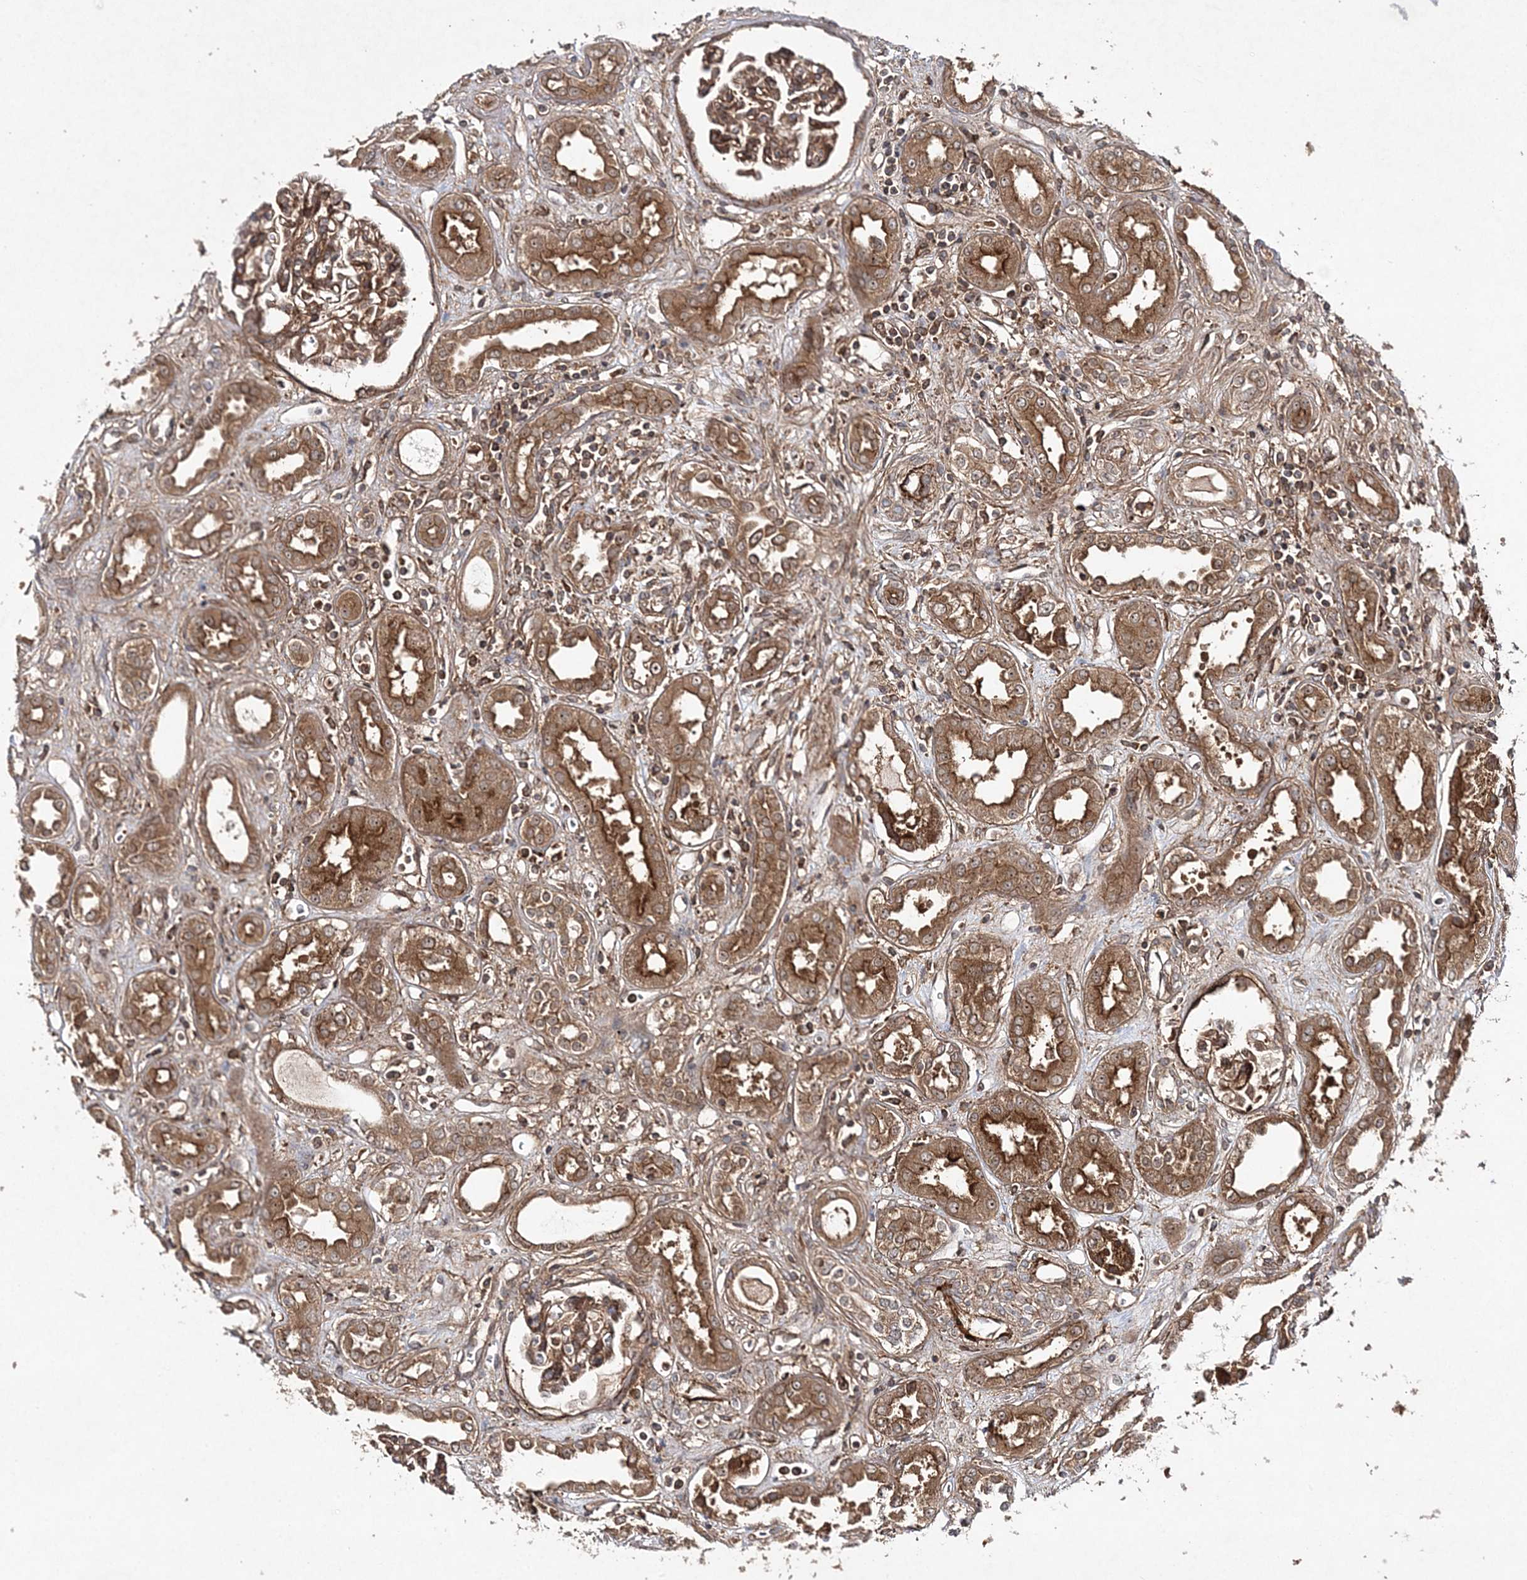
{"staining": {"intensity": "moderate", "quantity": ">75%", "location": "cytoplasmic/membranous"}, "tissue": "kidney", "cell_type": "Cells in glomeruli", "image_type": "normal", "snomed": [{"axis": "morphology", "description": "Normal tissue, NOS"}, {"axis": "topography", "description": "Kidney"}], "caption": "IHC (DAB) staining of normal human kidney exhibits moderate cytoplasmic/membranous protein expression in approximately >75% of cells in glomeruli.", "gene": "TMEM9B", "patient": {"sex": "male", "age": 59}}